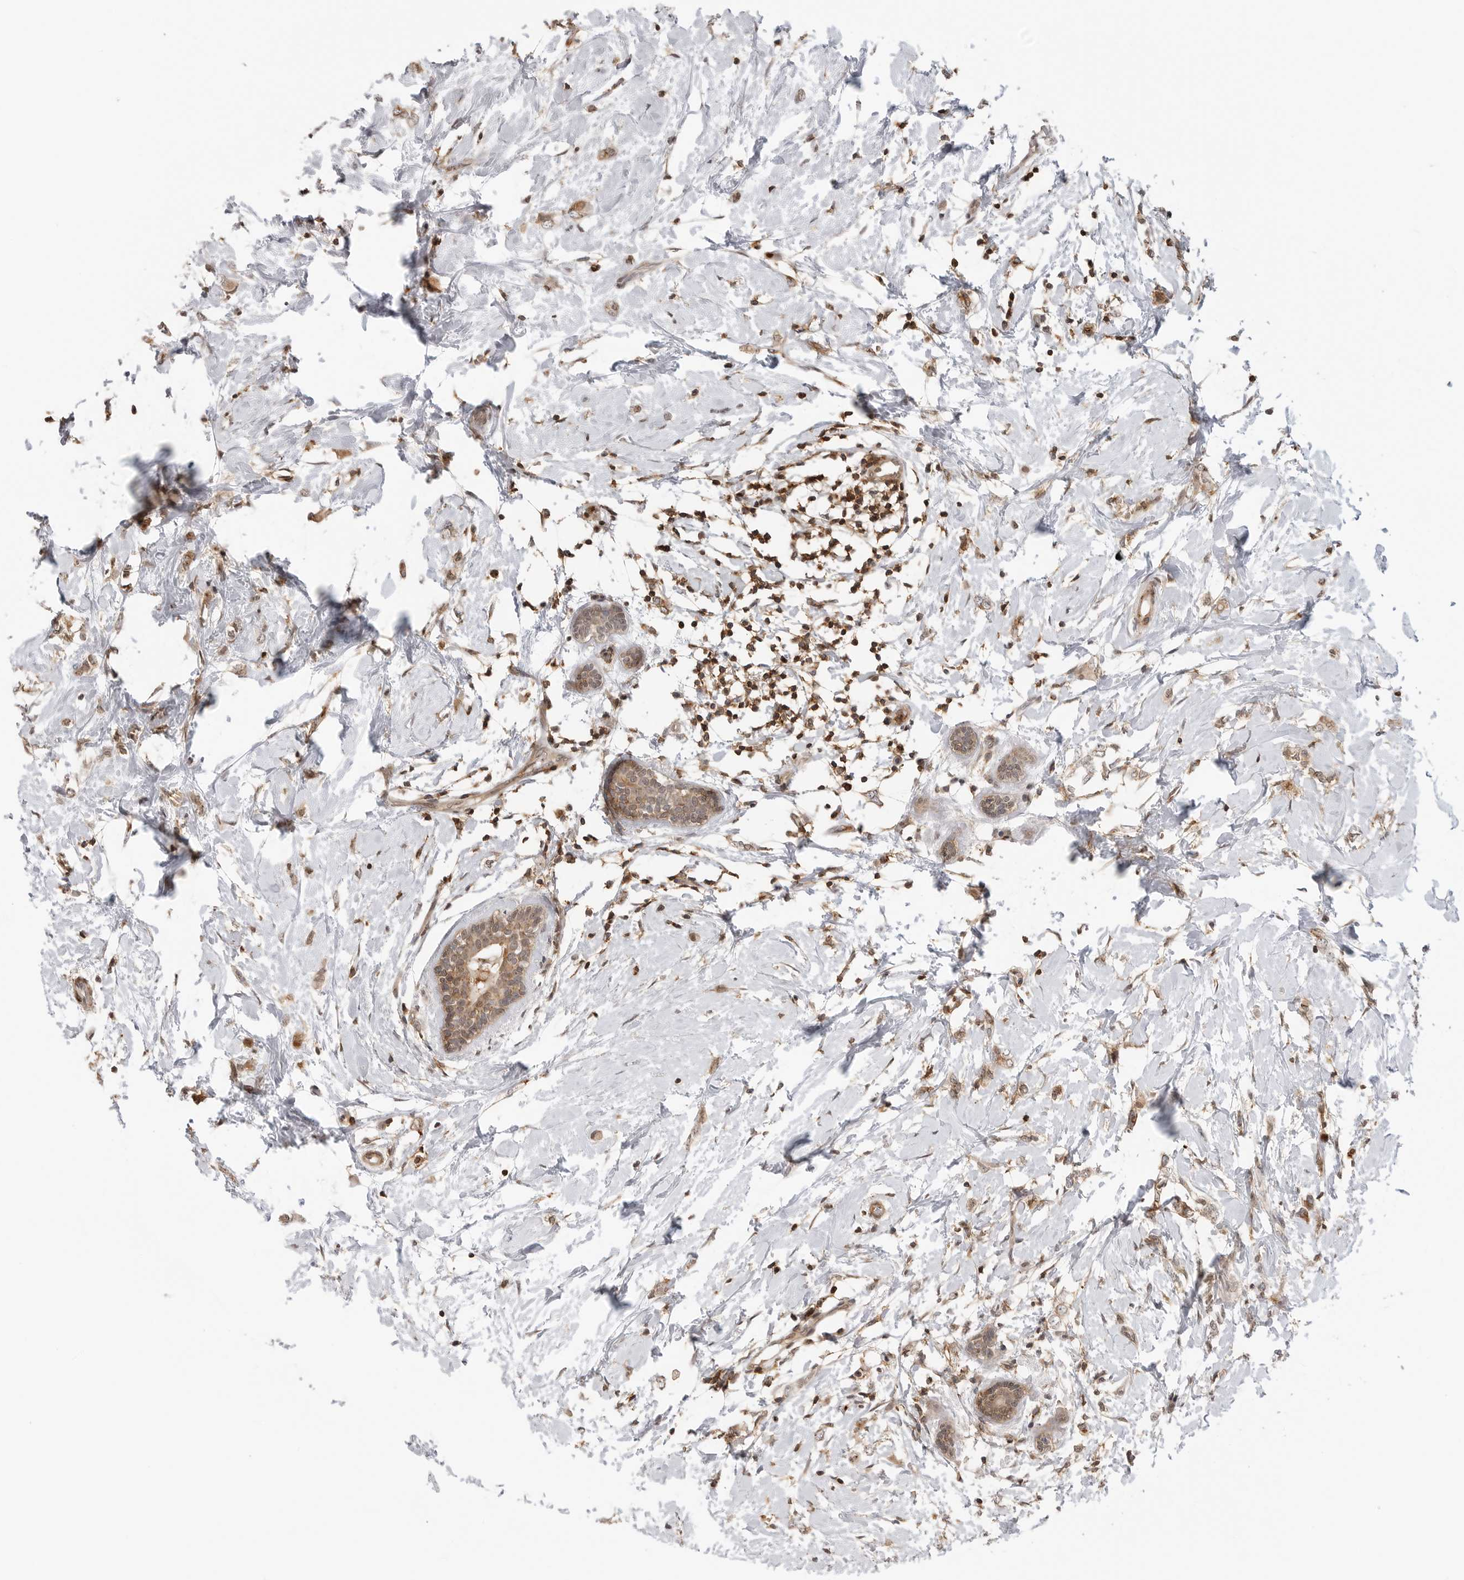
{"staining": {"intensity": "moderate", "quantity": ">75%", "location": "cytoplasmic/membranous"}, "tissue": "breast cancer", "cell_type": "Tumor cells", "image_type": "cancer", "snomed": [{"axis": "morphology", "description": "Normal tissue, NOS"}, {"axis": "morphology", "description": "Lobular carcinoma"}, {"axis": "topography", "description": "Breast"}], "caption": "This image reveals IHC staining of lobular carcinoma (breast), with medium moderate cytoplasmic/membranous expression in approximately >75% of tumor cells.", "gene": "ANXA11", "patient": {"sex": "female", "age": 47}}